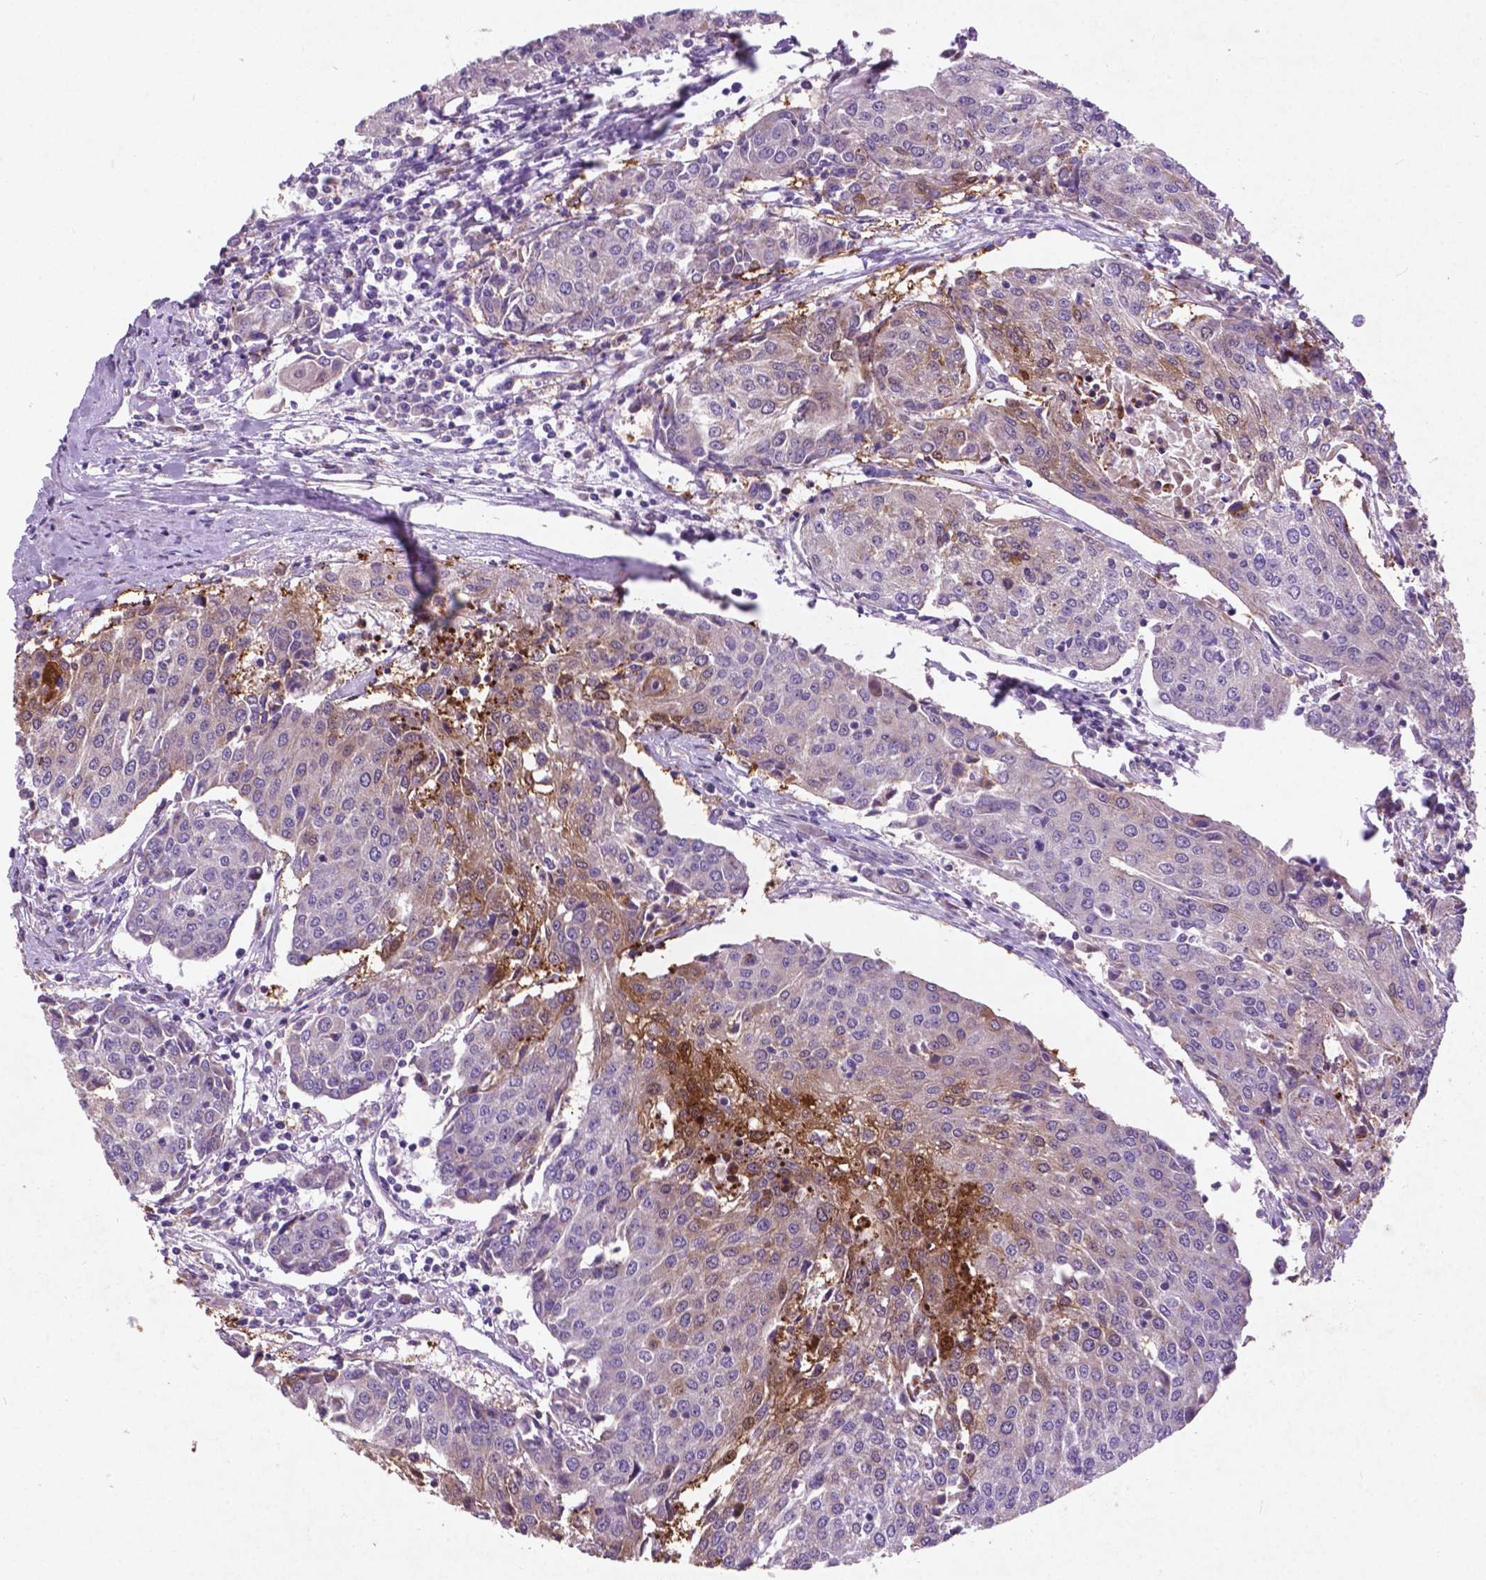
{"staining": {"intensity": "negative", "quantity": "none", "location": "none"}, "tissue": "urothelial cancer", "cell_type": "Tumor cells", "image_type": "cancer", "snomed": [{"axis": "morphology", "description": "Urothelial carcinoma, High grade"}, {"axis": "topography", "description": "Urinary bladder"}], "caption": "Tumor cells are negative for brown protein staining in urothelial carcinoma (high-grade).", "gene": "ATG4D", "patient": {"sex": "female", "age": 85}}